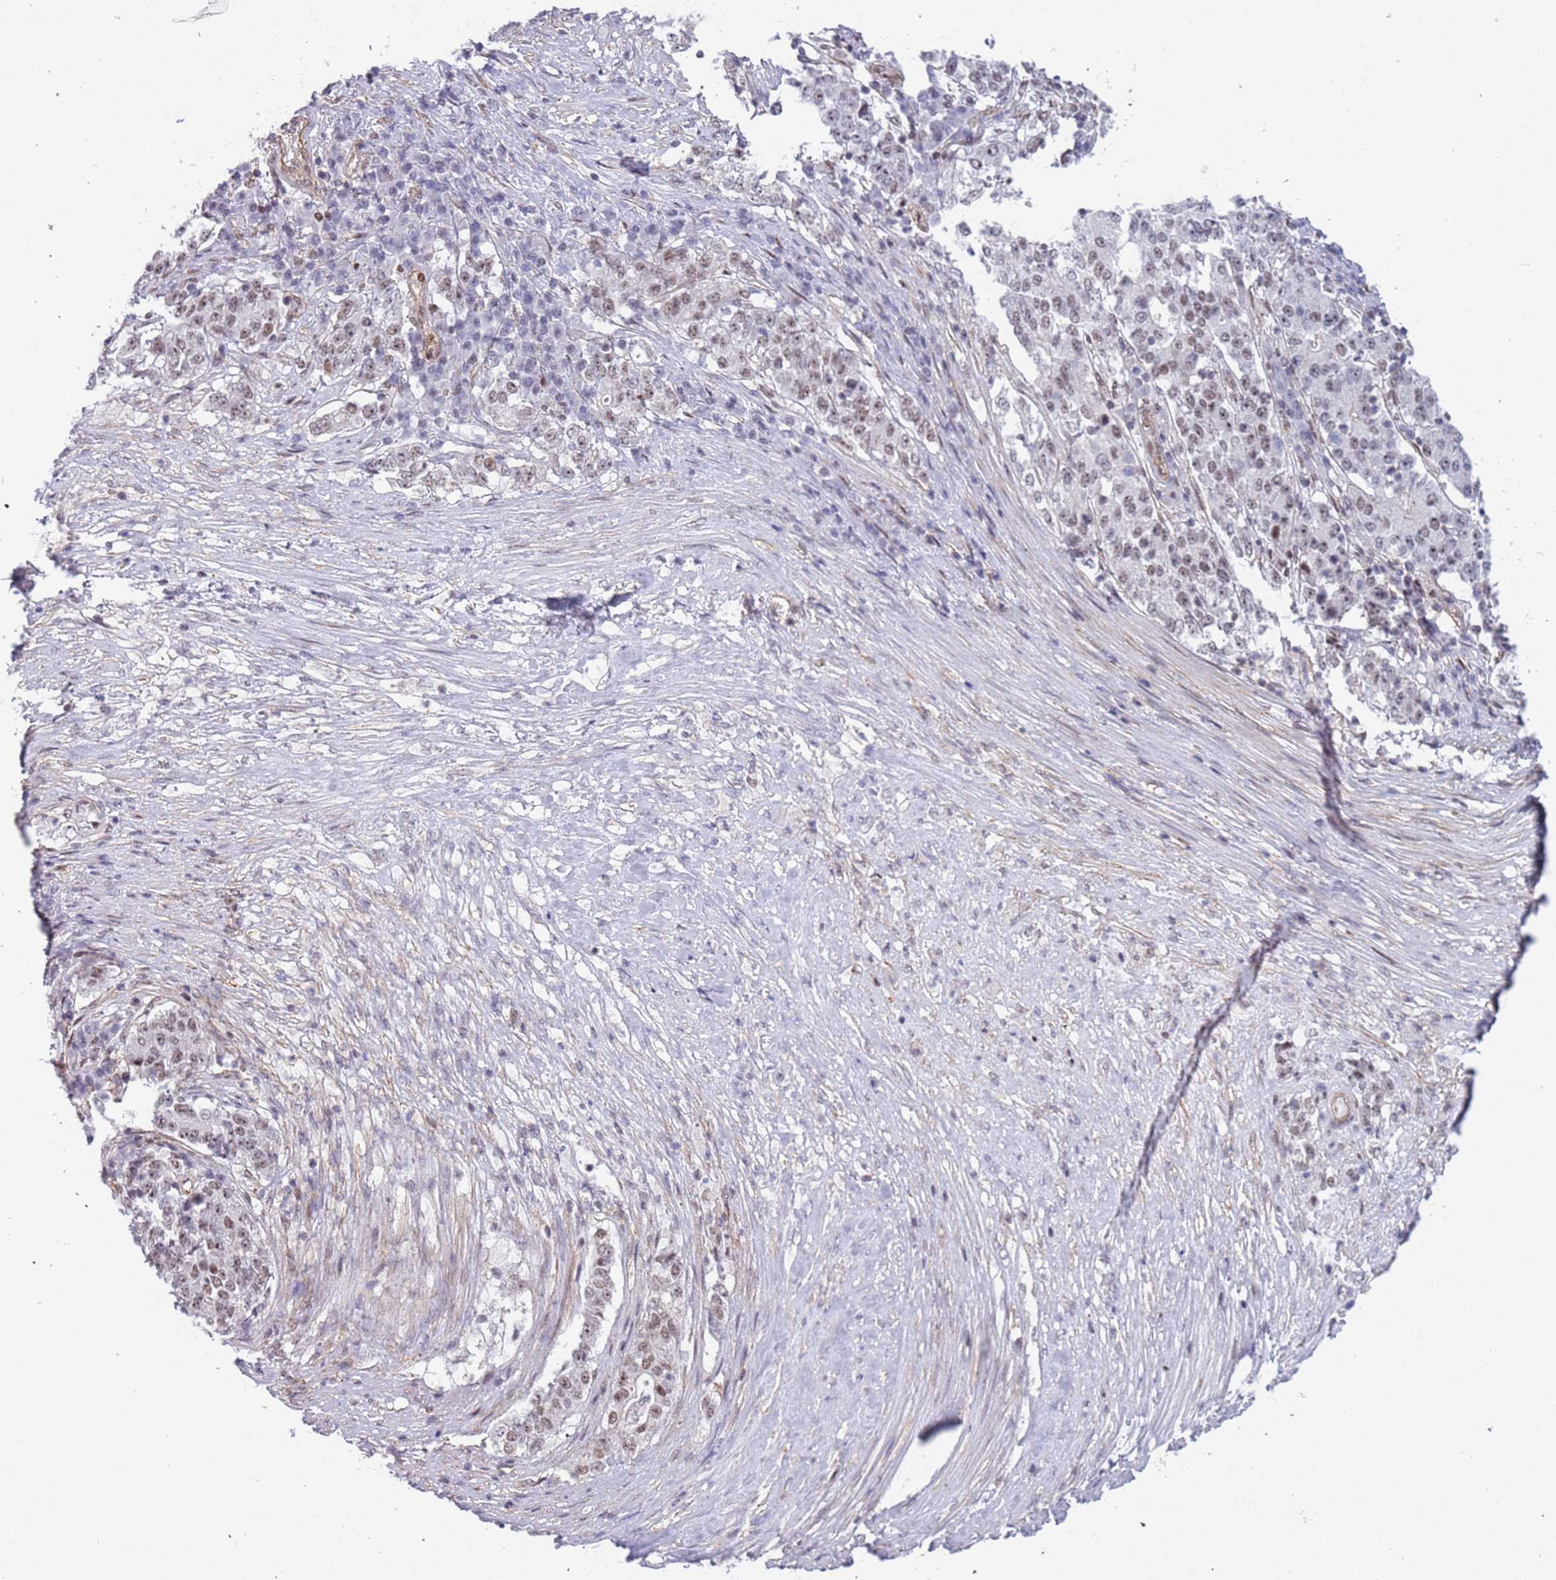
{"staining": {"intensity": "weak", "quantity": "25%-75%", "location": "nuclear"}, "tissue": "stomach cancer", "cell_type": "Tumor cells", "image_type": "cancer", "snomed": [{"axis": "morphology", "description": "Adenocarcinoma, NOS"}, {"axis": "topography", "description": "Stomach"}], "caption": "Adenocarcinoma (stomach) tissue demonstrates weak nuclear positivity in about 25%-75% of tumor cells", "gene": "LRMDA", "patient": {"sex": "male", "age": 59}}